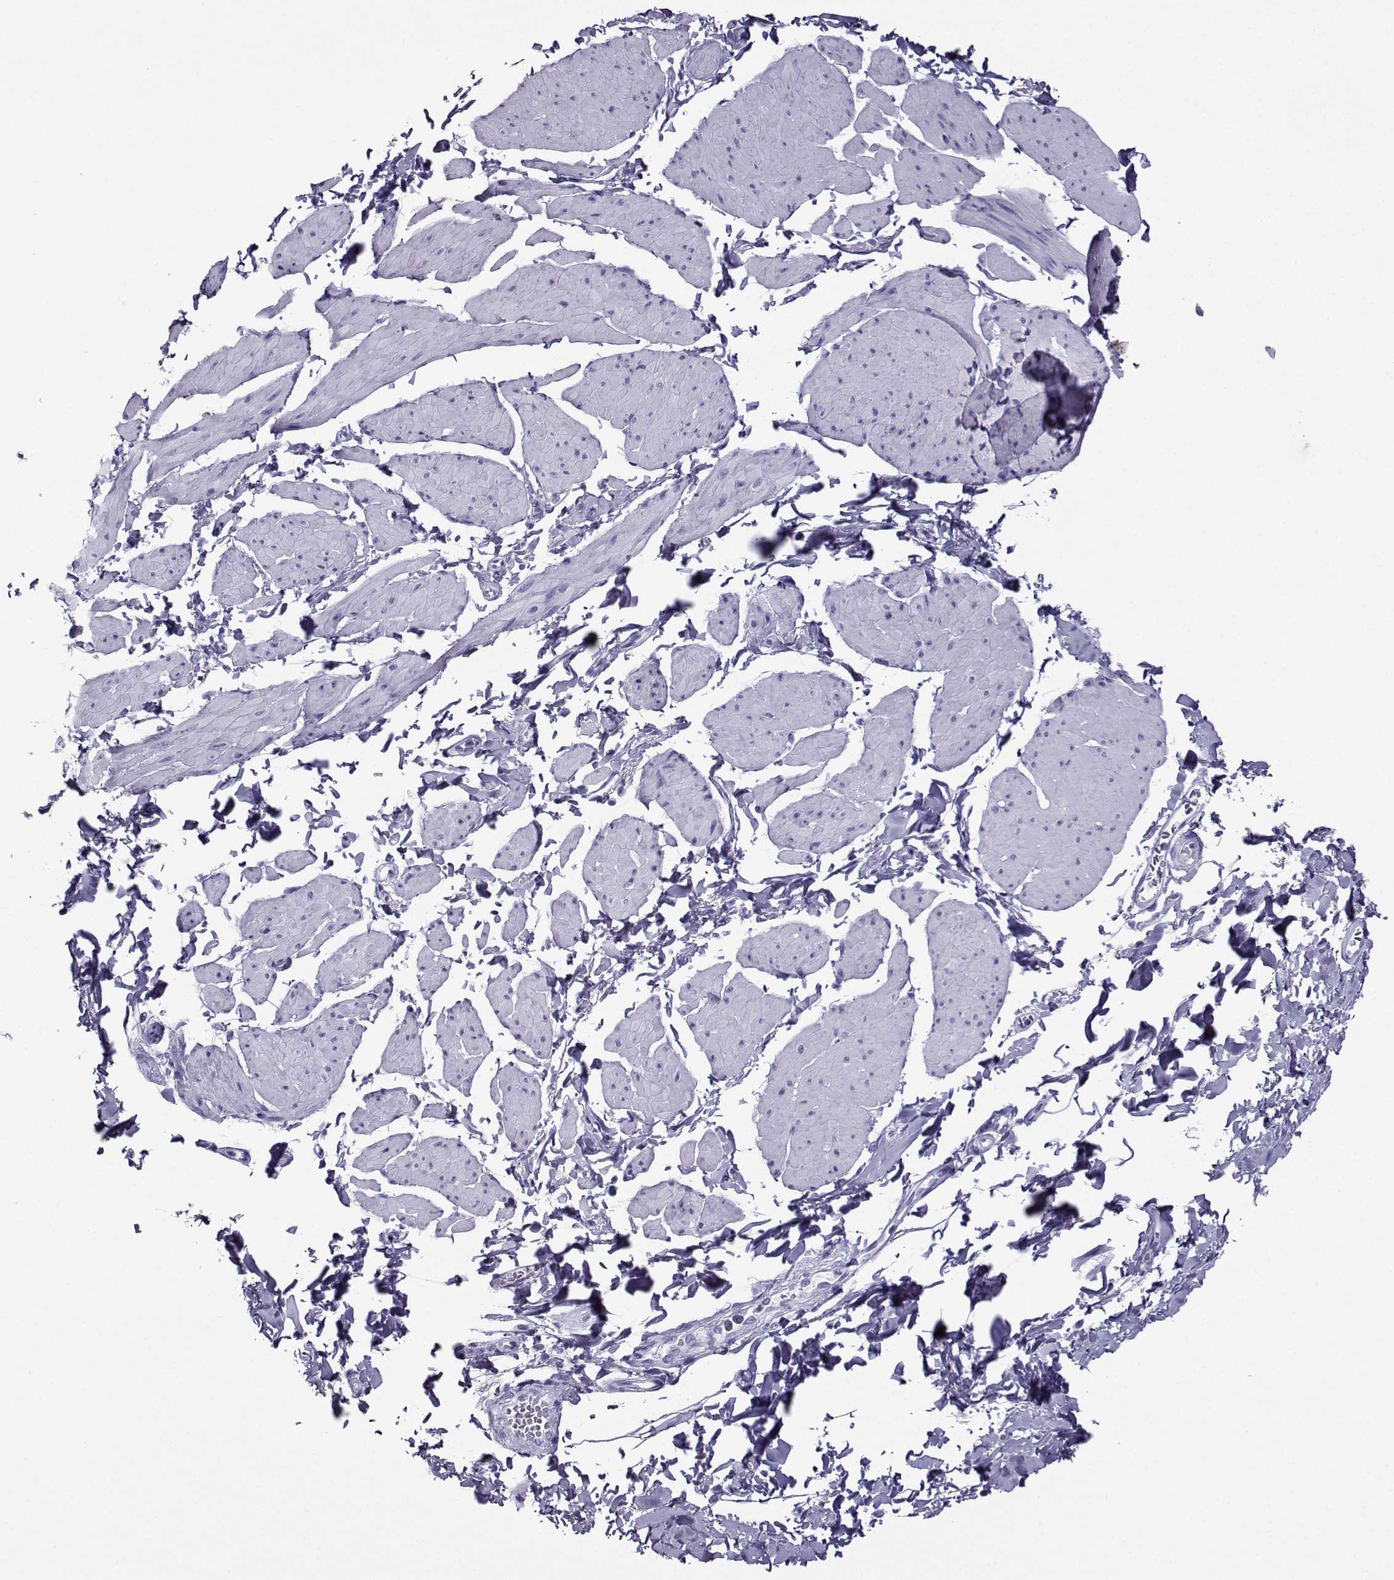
{"staining": {"intensity": "negative", "quantity": "none", "location": "none"}, "tissue": "smooth muscle", "cell_type": "Smooth muscle cells", "image_type": "normal", "snomed": [{"axis": "morphology", "description": "Normal tissue, NOS"}, {"axis": "topography", "description": "Adipose tissue"}, {"axis": "topography", "description": "Smooth muscle"}, {"axis": "topography", "description": "Peripheral nerve tissue"}], "caption": "DAB (3,3'-diaminobenzidine) immunohistochemical staining of unremarkable smooth muscle displays no significant expression in smooth muscle cells. Brightfield microscopy of immunohistochemistry stained with DAB (brown) and hematoxylin (blue), captured at high magnification.", "gene": "CRYBB1", "patient": {"sex": "male", "age": 83}}